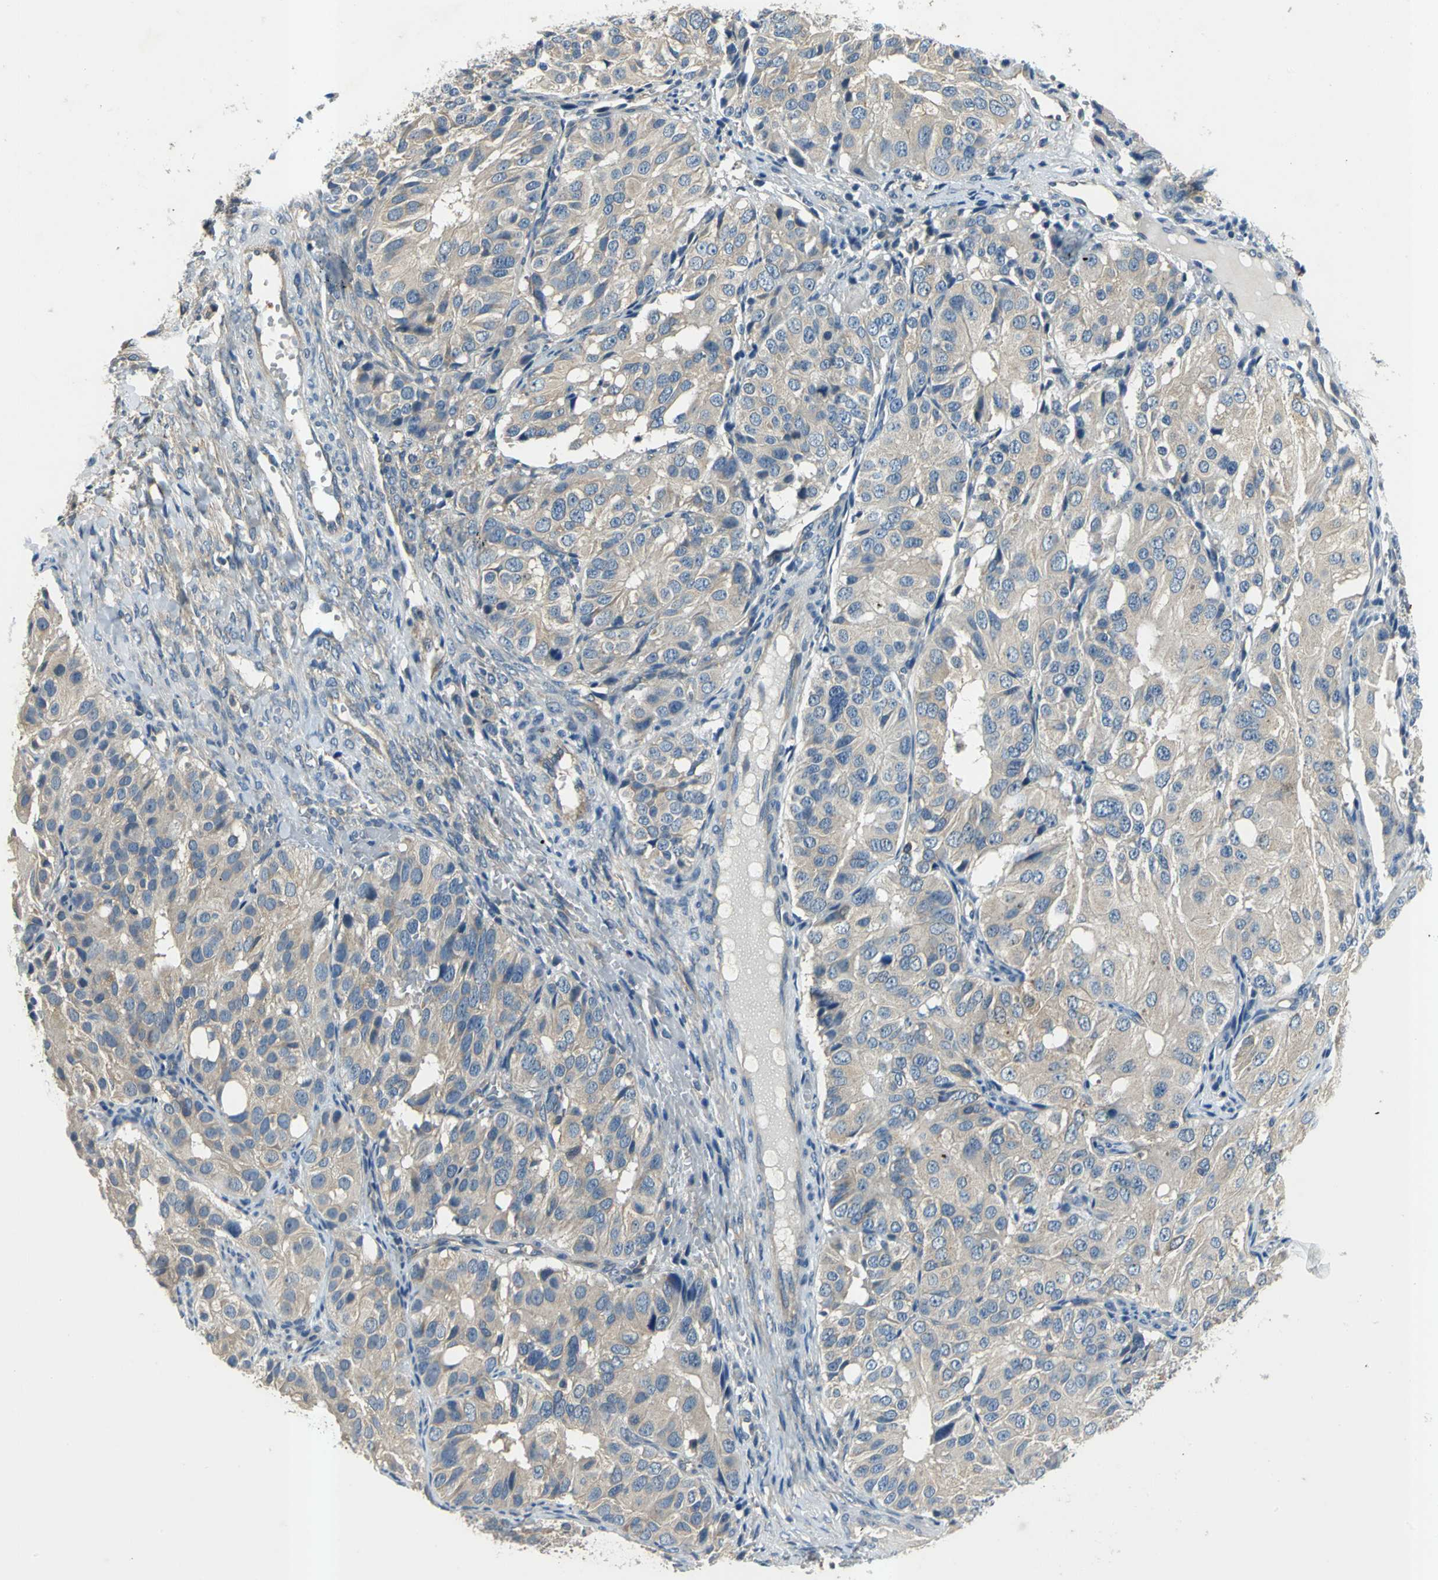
{"staining": {"intensity": "weak", "quantity": ">75%", "location": "cytoplasmic/membranous"}, "tissue": "ovarian cancer", "cell_type": "Tumor cells", "image_type": "cancer", "snomed": [{"axis": "morphology", "description": "Carcinoma, endometroid"}, {"axis": "topography", "description": "Ovary"}], "caption": "Tumor cells reveal low levels of weak cytoplasmic/membranous staining in approximately >75% of cells in human ovarian cancer (endometroid carcinoma).", "gene": "SLC16A7", "patient": {"sex": "female", "age": 51}}